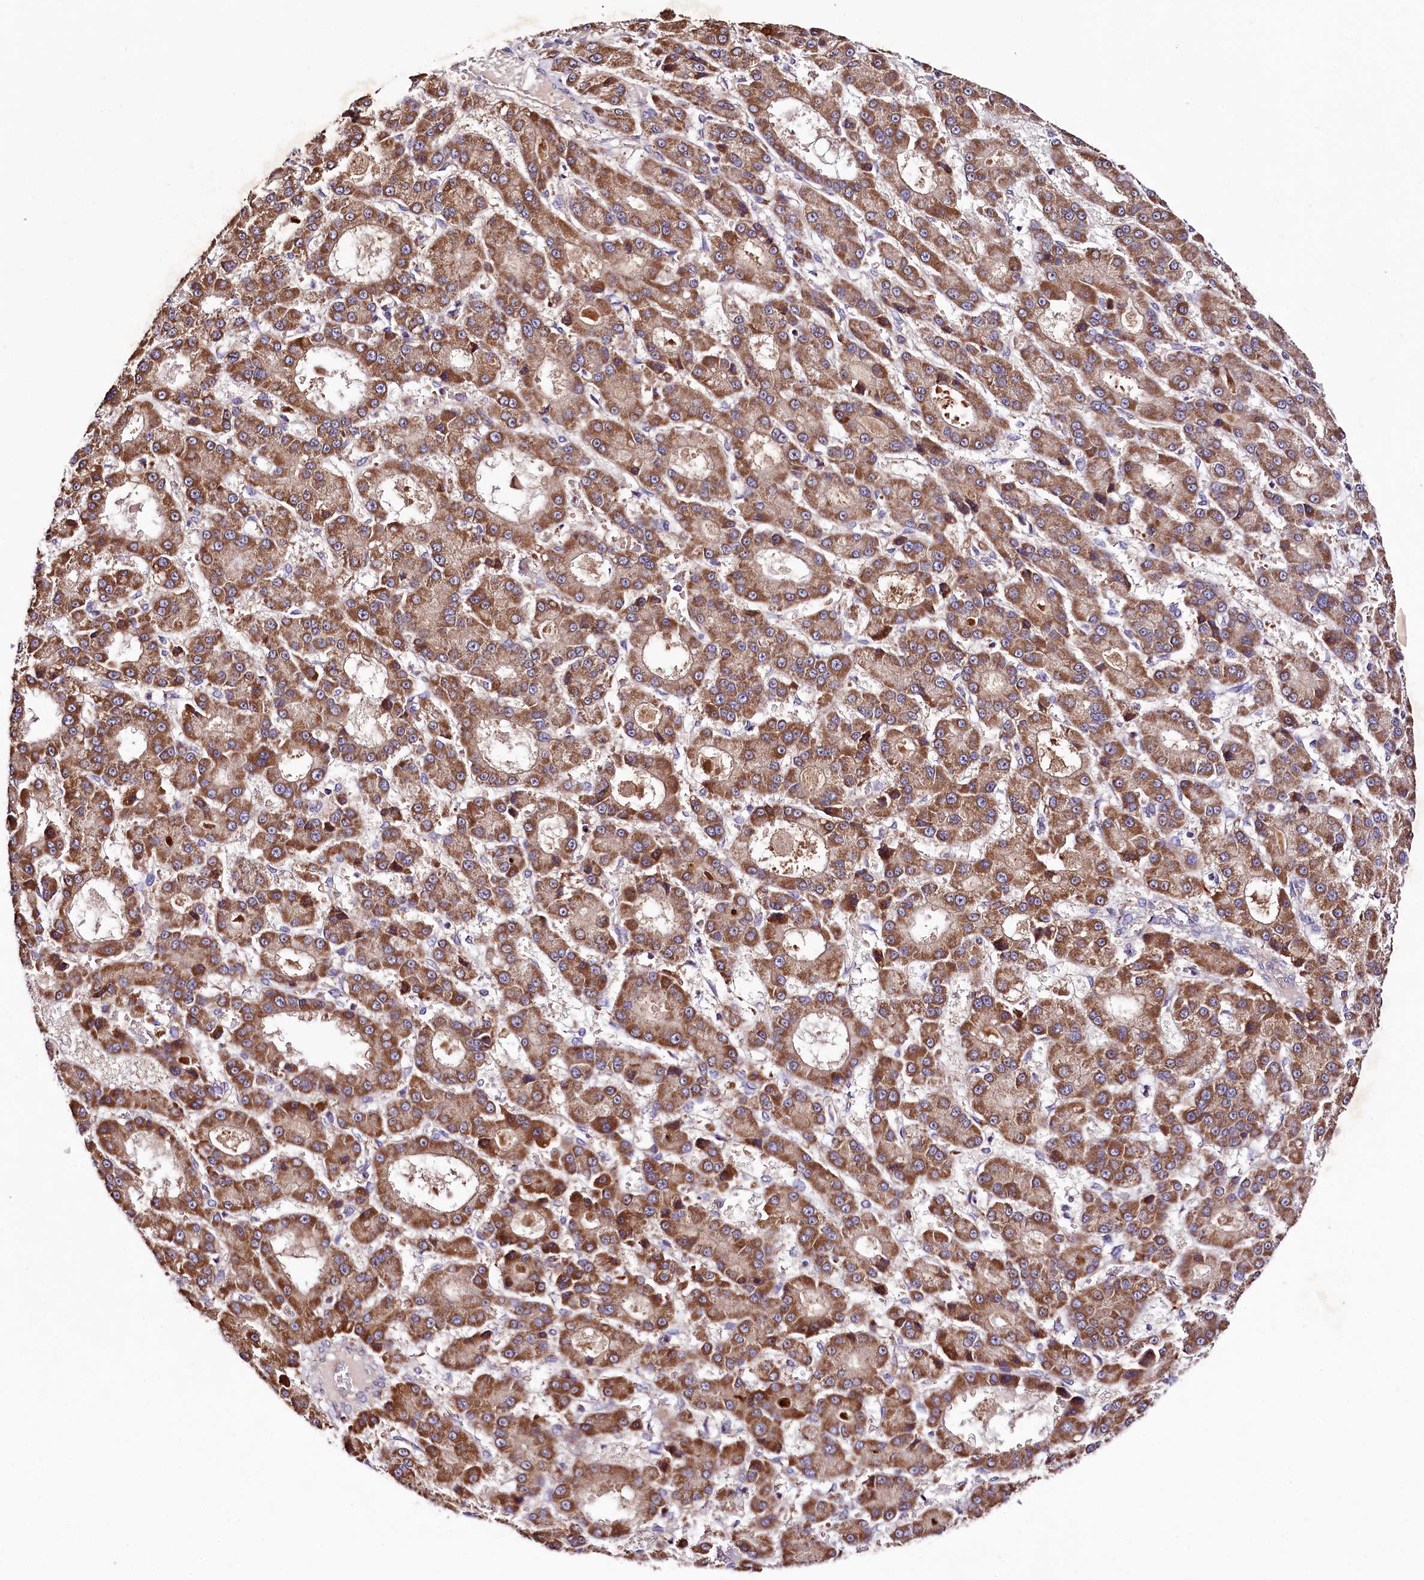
{"staining": {"intensity": "moderate", "quantity": ">75%", "location": "cytoplasmic/membranous"}, "tissue": "liver cancer", "cell_type": "Tumor cells", "image_type": "cancer", "snomed": [{"axis": "morphology", "description": "Carcinoma, Hepatocellular, NOS"}, {"axis": "topography", "description": "Liver"}], "caption": "Tumor cells show medium levels of moderate cytoplasmic/membranous staining in about >75% of cells in liver hepatocellular carcinoma.", "gene": "ZNF45", "patient": {"sex": "male", "age": 70}}